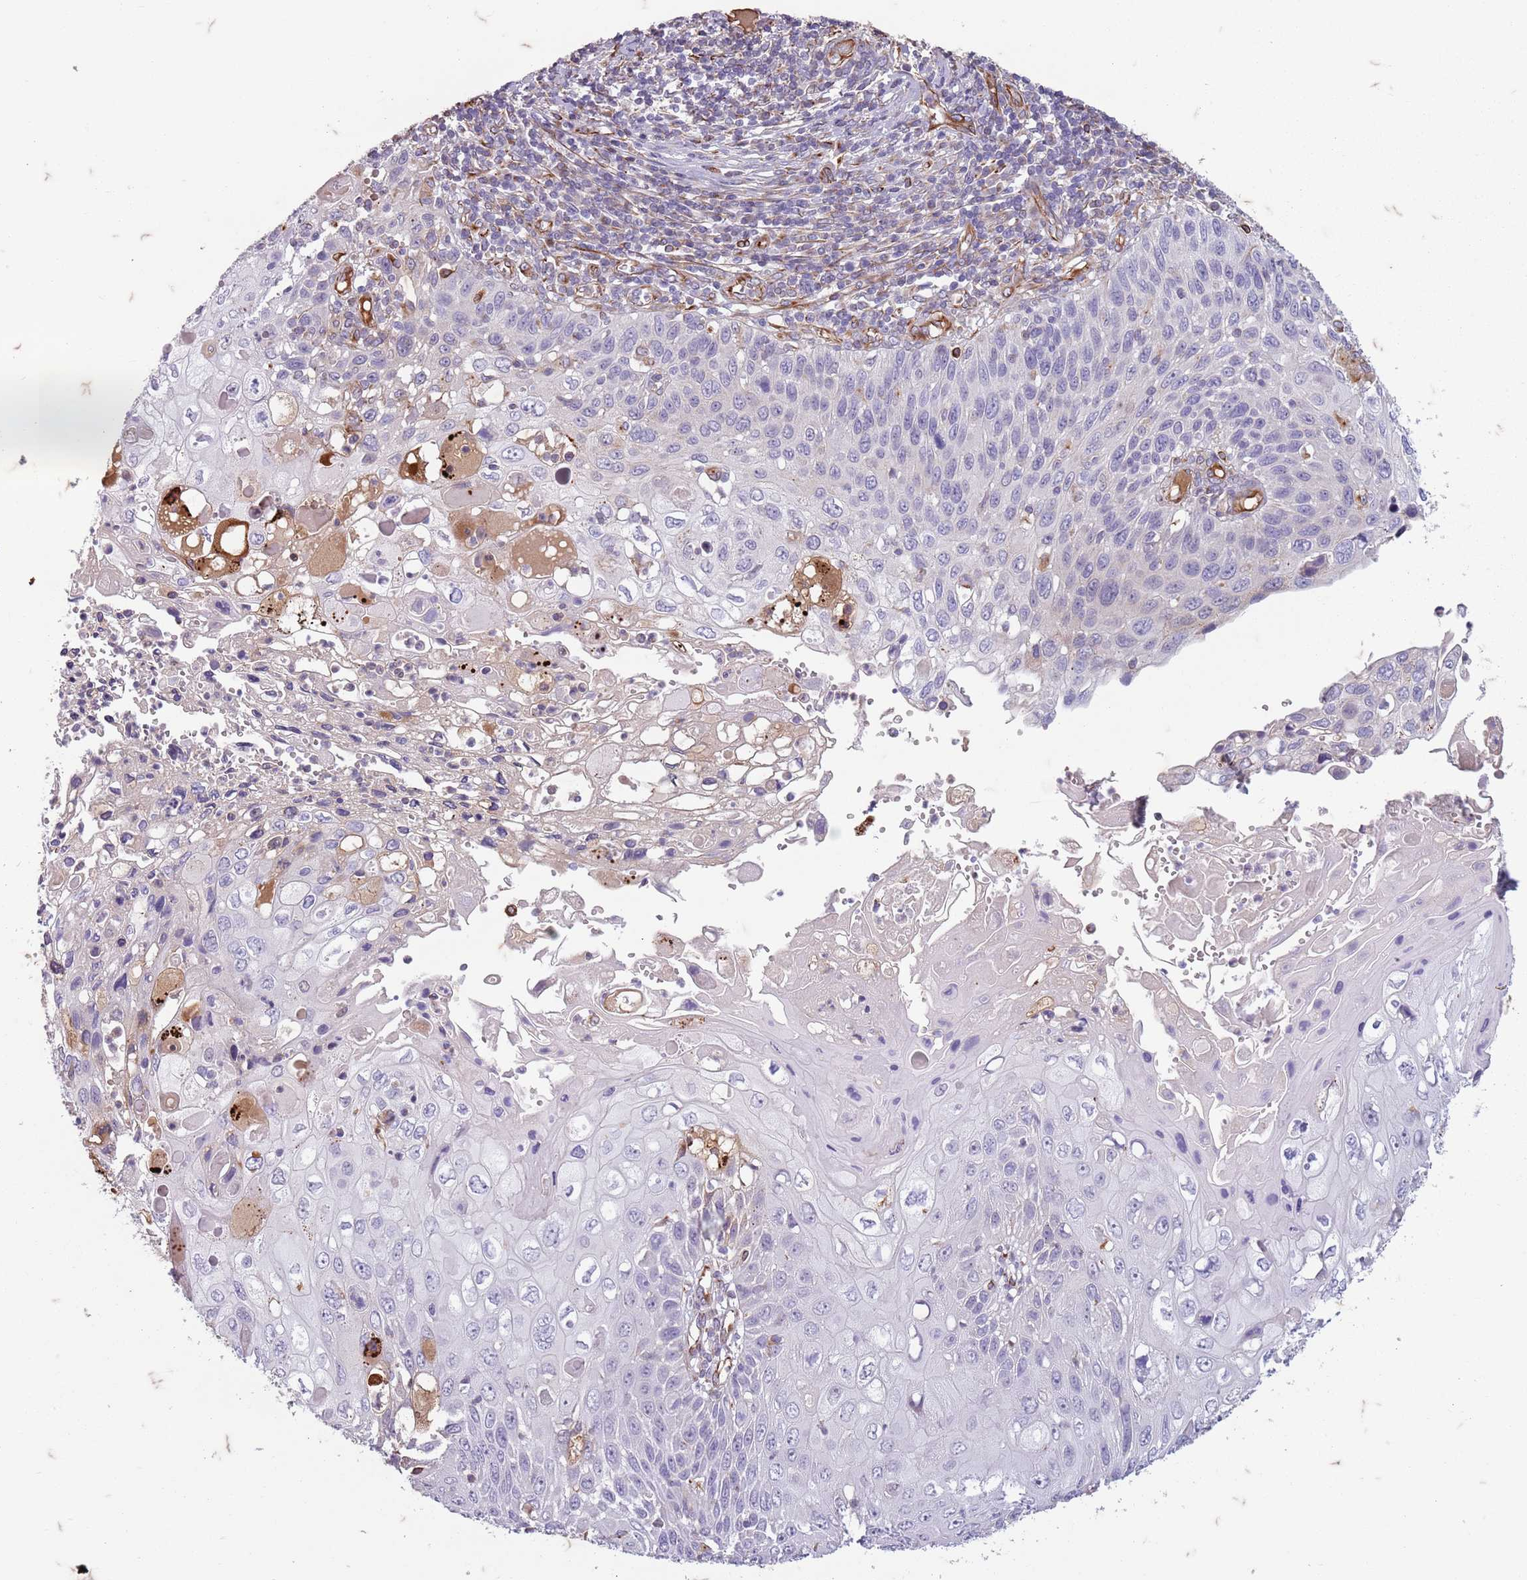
{"staining": {"intensity": "negative", "quantity": "none", "location": "none"}, "tissue": "cervical cancer", "cell_type": "Tumor cells", "image_type": "cancer", "snomed": [{"axis": "morphology", "description": "Squamous cell carcinoma, NOS"}, {"axis": "topography", "description": "Cervix"}], "caption": "A micrograph of human cervical squamous cell carcinoma is negative for staining in tumor cells.", "gene": "TAS2R38", "patient": {"sex": "female", "age": 70}}